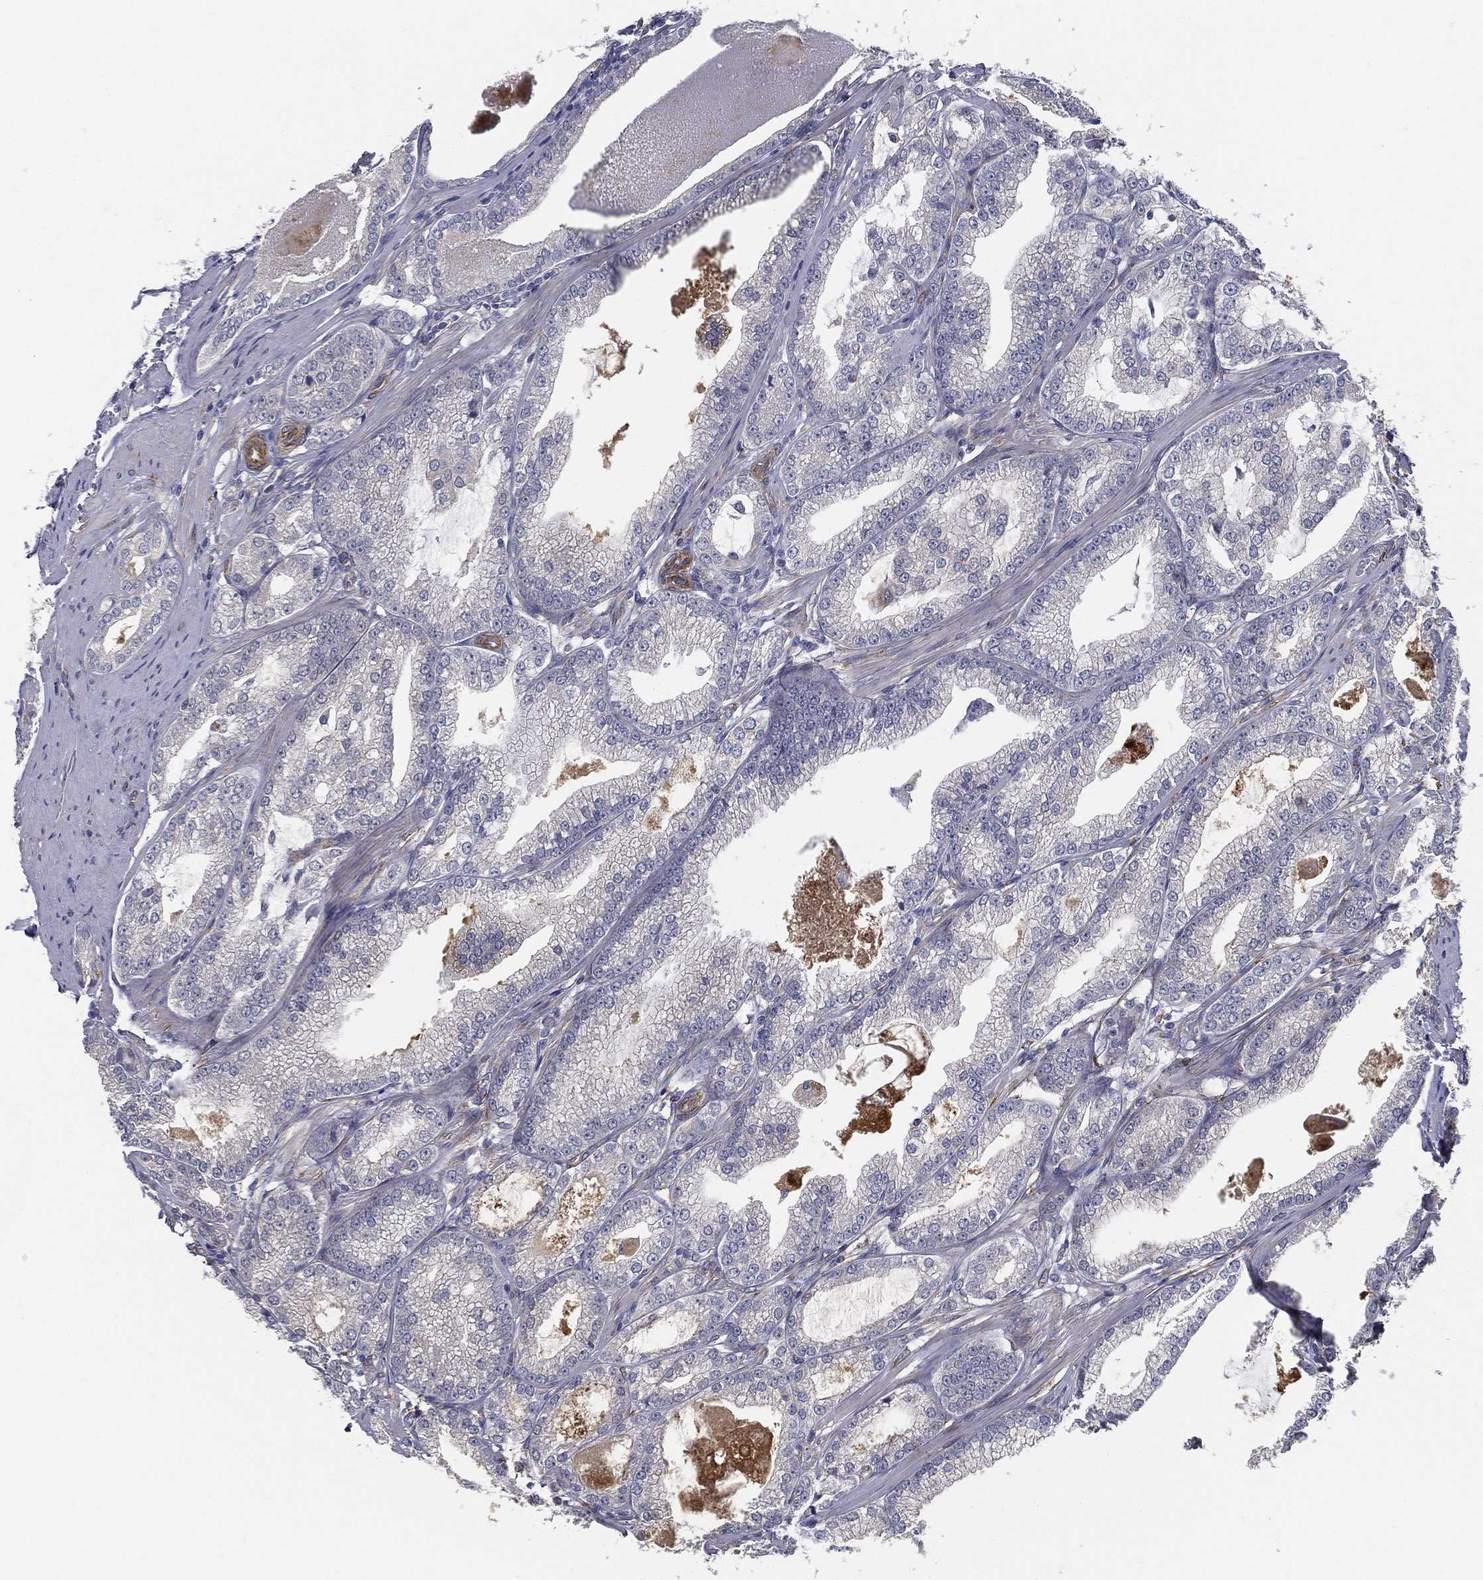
{"staining": {"intensity": "negative", "quantity": "none", "location": "none"}, "tissue": "prostate cancer", "cell_type": "Tumor cells", "image_type": "cancer", "snomed": [{"axis": "morphology", "description": "Adenocarcinoma, High grade"}, {"axis": "topography", "description": "Prostate and seminal vesicle, NOS"}], "caption": "Immunohistochemistry (IHC) of prostate cancer reveals no staining in tumor cells.", "gene": "LRRC56", "patient": {"sex": "male", "age": 62}}